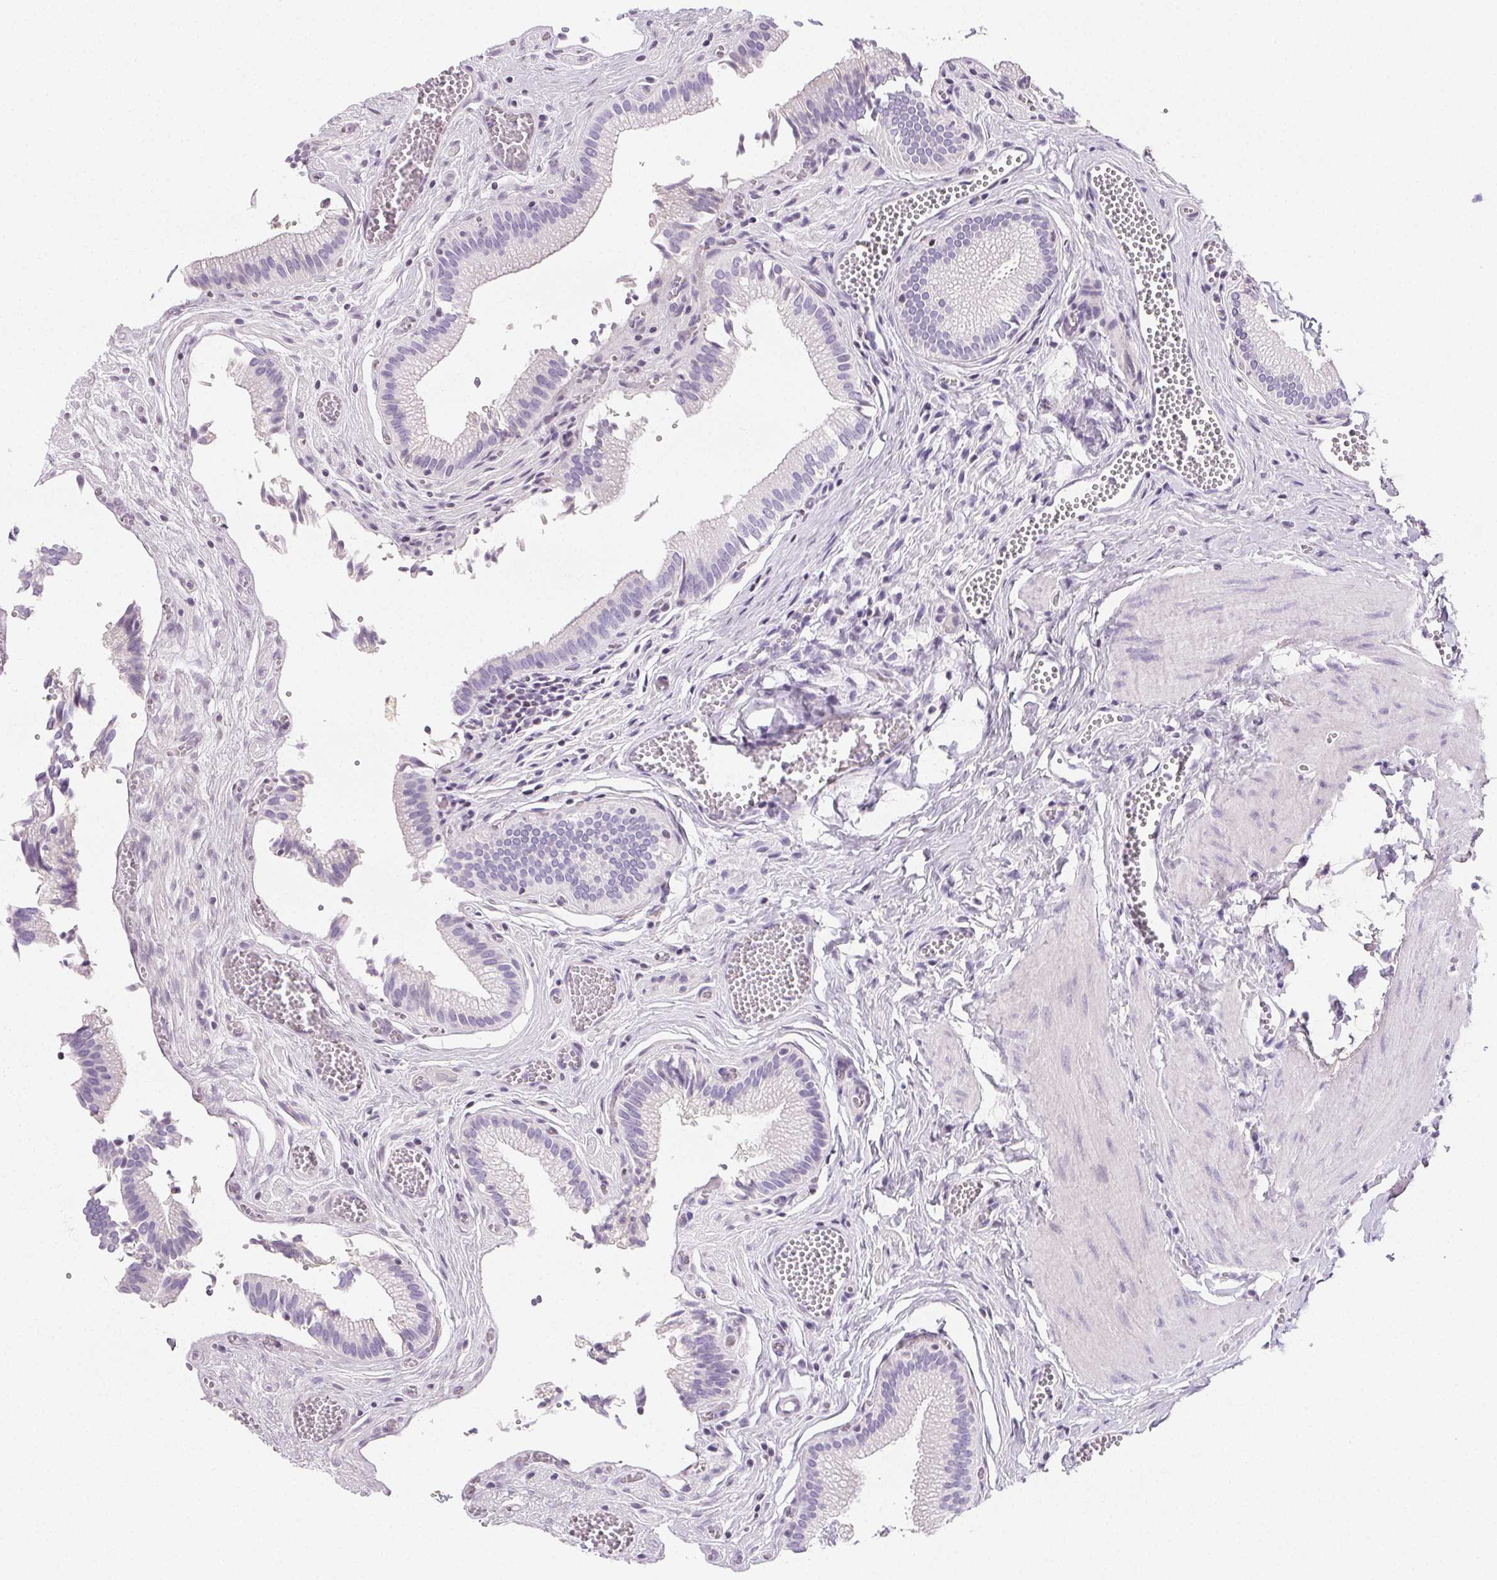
{"staining": {"intensity": "negative", "quantity": "none", "location": "none"}, "tissue": "gallbladder", "cell_type": "Glandular cells", "image_type": "normal", "snomed": [{"axis": "morphology", "description": "Normal tissue, NOS"}, {"axis": "topography", "description": "Gallbladder"}, {"axis": "topography", "description": "Peripheral nerve tissue"}], "caption": "Glandular cells show no significant positivity in unremarkable gallbladder.", "gene": "BEND2", "patient": {"sex": "male", "age": 17}}